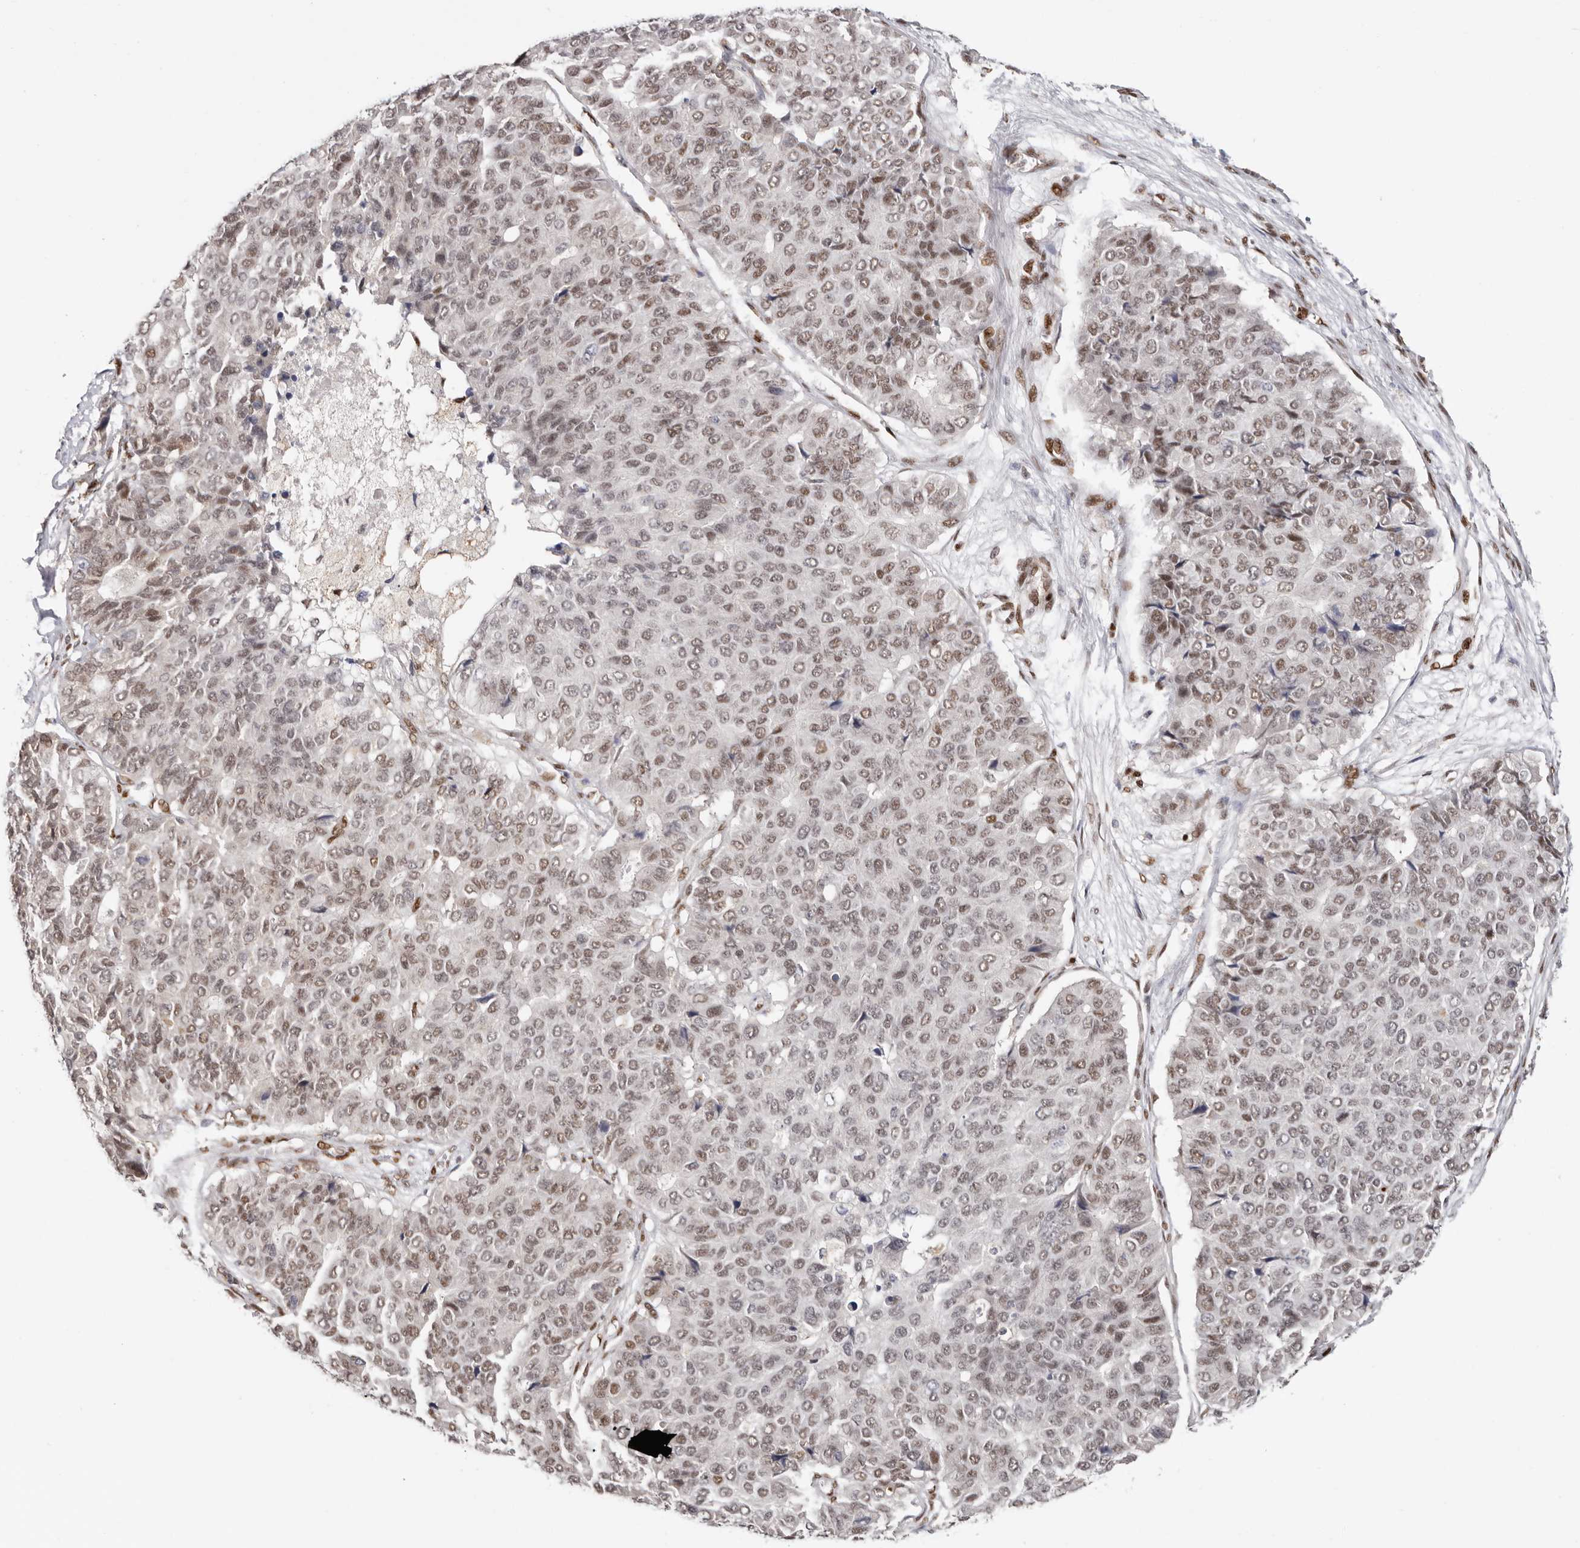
{"staining": {"intensity": "moderate", "quantity": ">75%", "location": "nuclear"}, "tissue": "pancreatic cancer", "cell_type": "Tumor cells", "image_type": "cancer", "snomed": [{"axis": "morphology", "description": "Adenocarcinoma, NOS"}, {"axis": "topography", "description": "Pancreas"}], "caption": "Immunohistochemistry (DAB) staining of human pancreatic cancer reveals moderate nuclear protein expression in approximately >75% of tumor cells.", "gene": "SMAD7", "patient": {"sex": "male", "age": 50}}